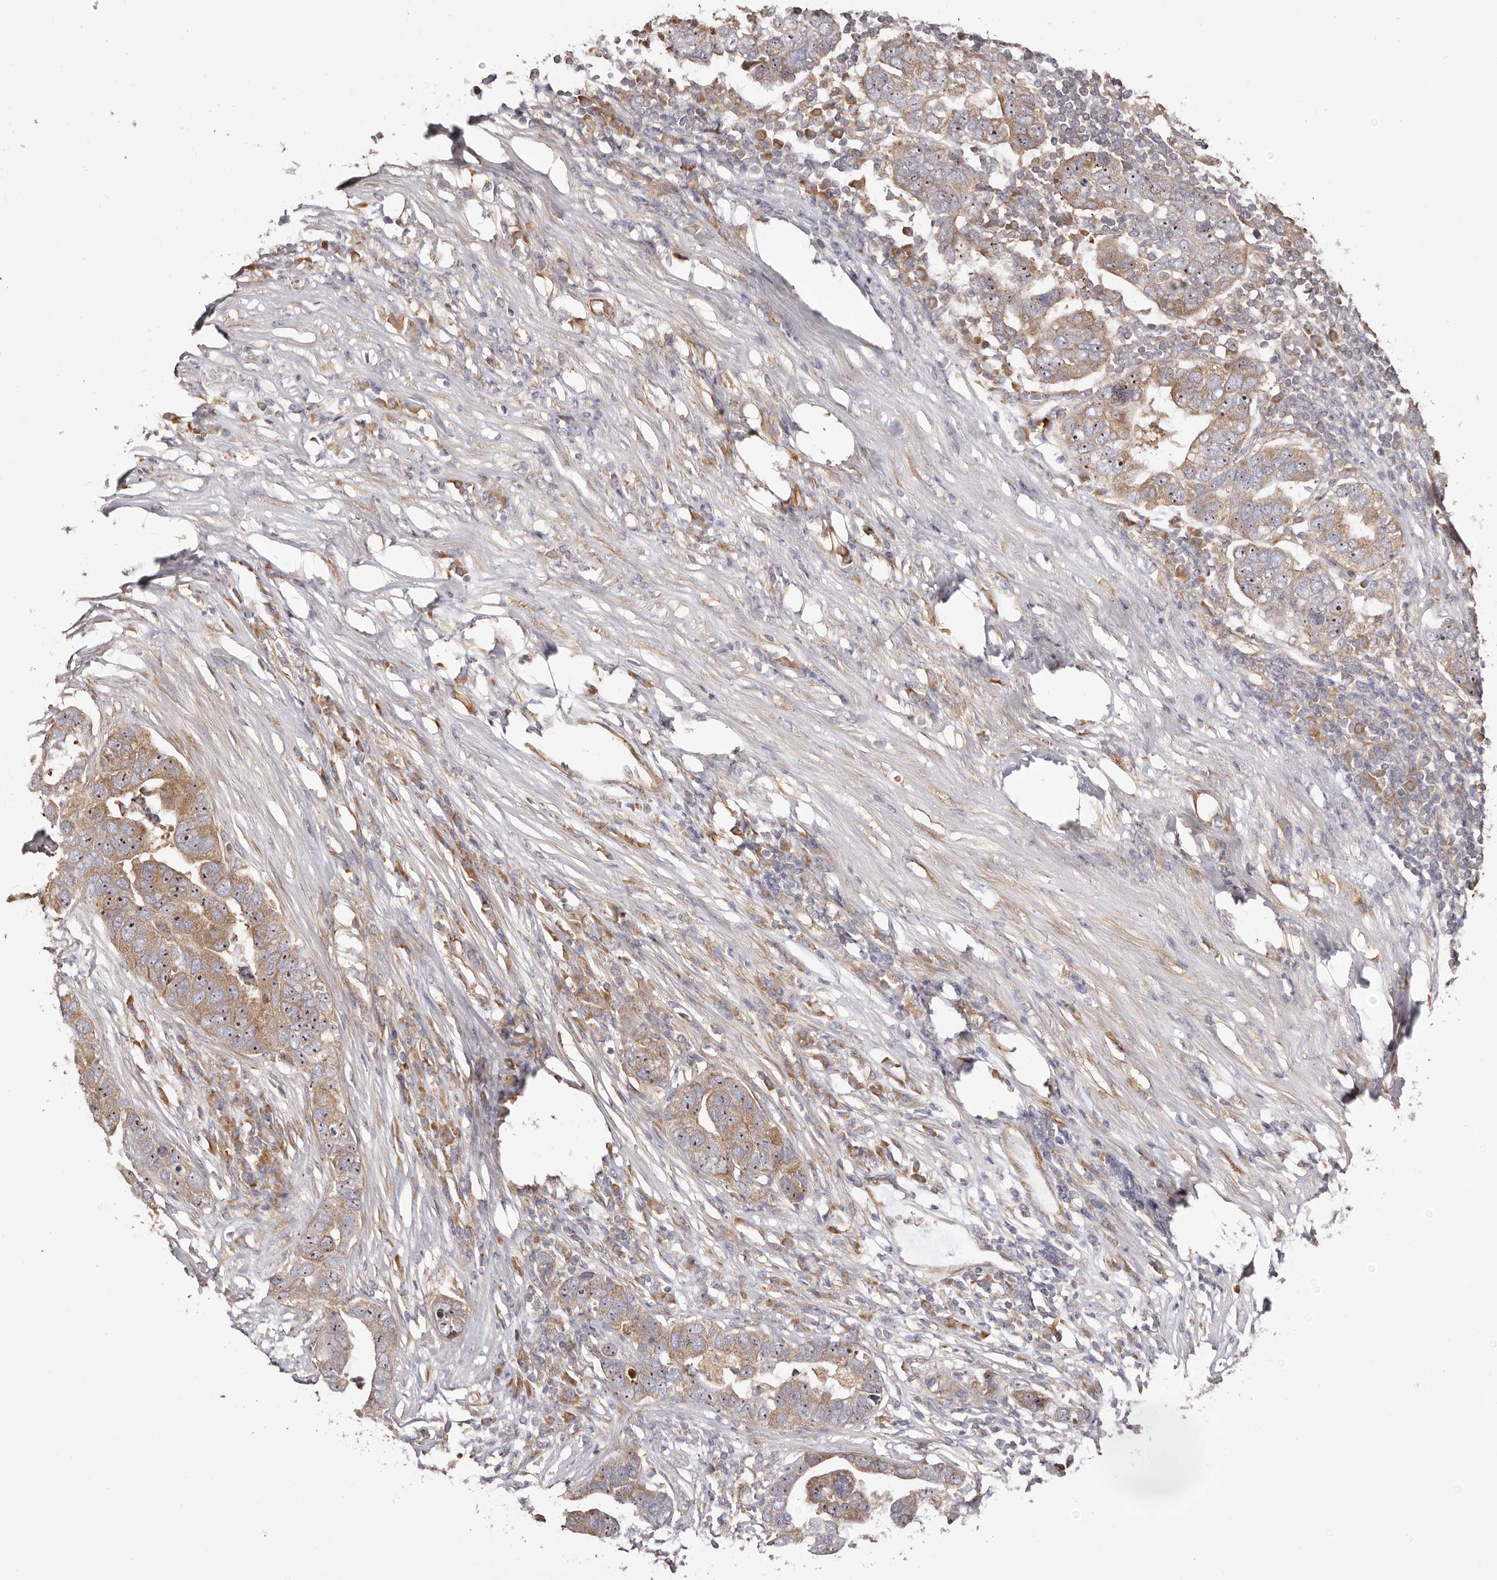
{"staining": {"intensity": "moderate", "quantity": ">75%", "location": "cytoplasmic/membranous,nuclear"}, "tissue": "pancreatic cancer", "cell_type": "Tumor cells", "image_type": "cancer", "snomed": [{"axis": "morphology", "description": "Adenocarcinoma, NOS"}, {"axis": "topography", "description": "Pancreas"}], "caption": "Immunohistochemistry image of pancreatic cancer stained for a protein (brown), which displays medium levels of moderate cytoplasmic/membranous and nuclear expression in about >75% of tumor cells.", "gene": "RPS6", "patient": {"sex": "female", "age": 61}}